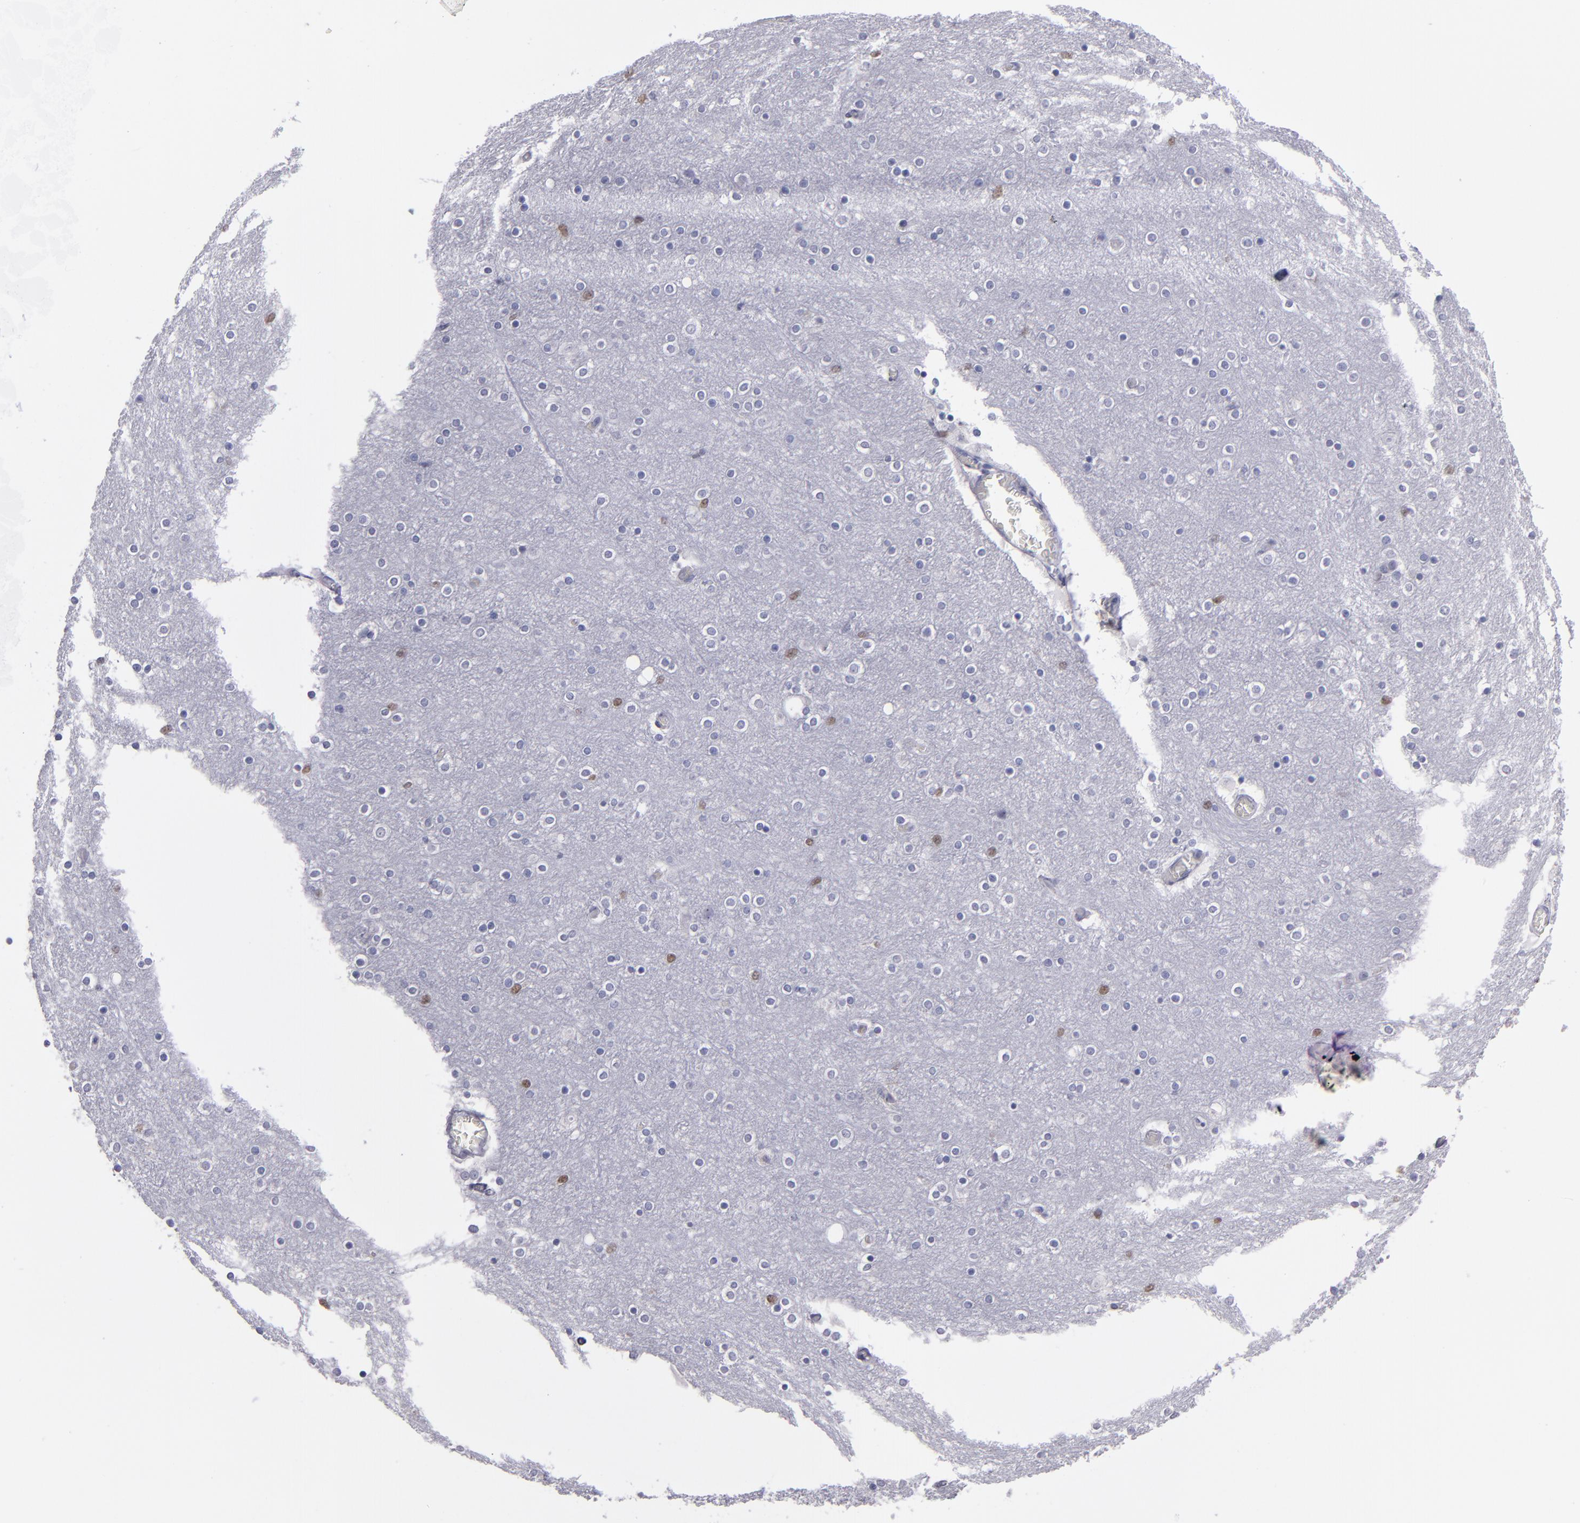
{"staining": {"intensity": "negative", "quantity": "none", "location": "none"}, "tissue": "cerebral cortex", "cell_type": "Endothelial cells", "image_type": "normal", "snomed": [{"axis": "morphology", "description": "Normal tissue, NOS"}, {"axis": "topography", "description": "Cerebral cortex"}], "caption": "Histopathology image shows no significant protein staining in endothelial cells of unremarkable cerebral cortex.", "gene": "IRF8", "patient": {"sex": "female", "age": 54}}